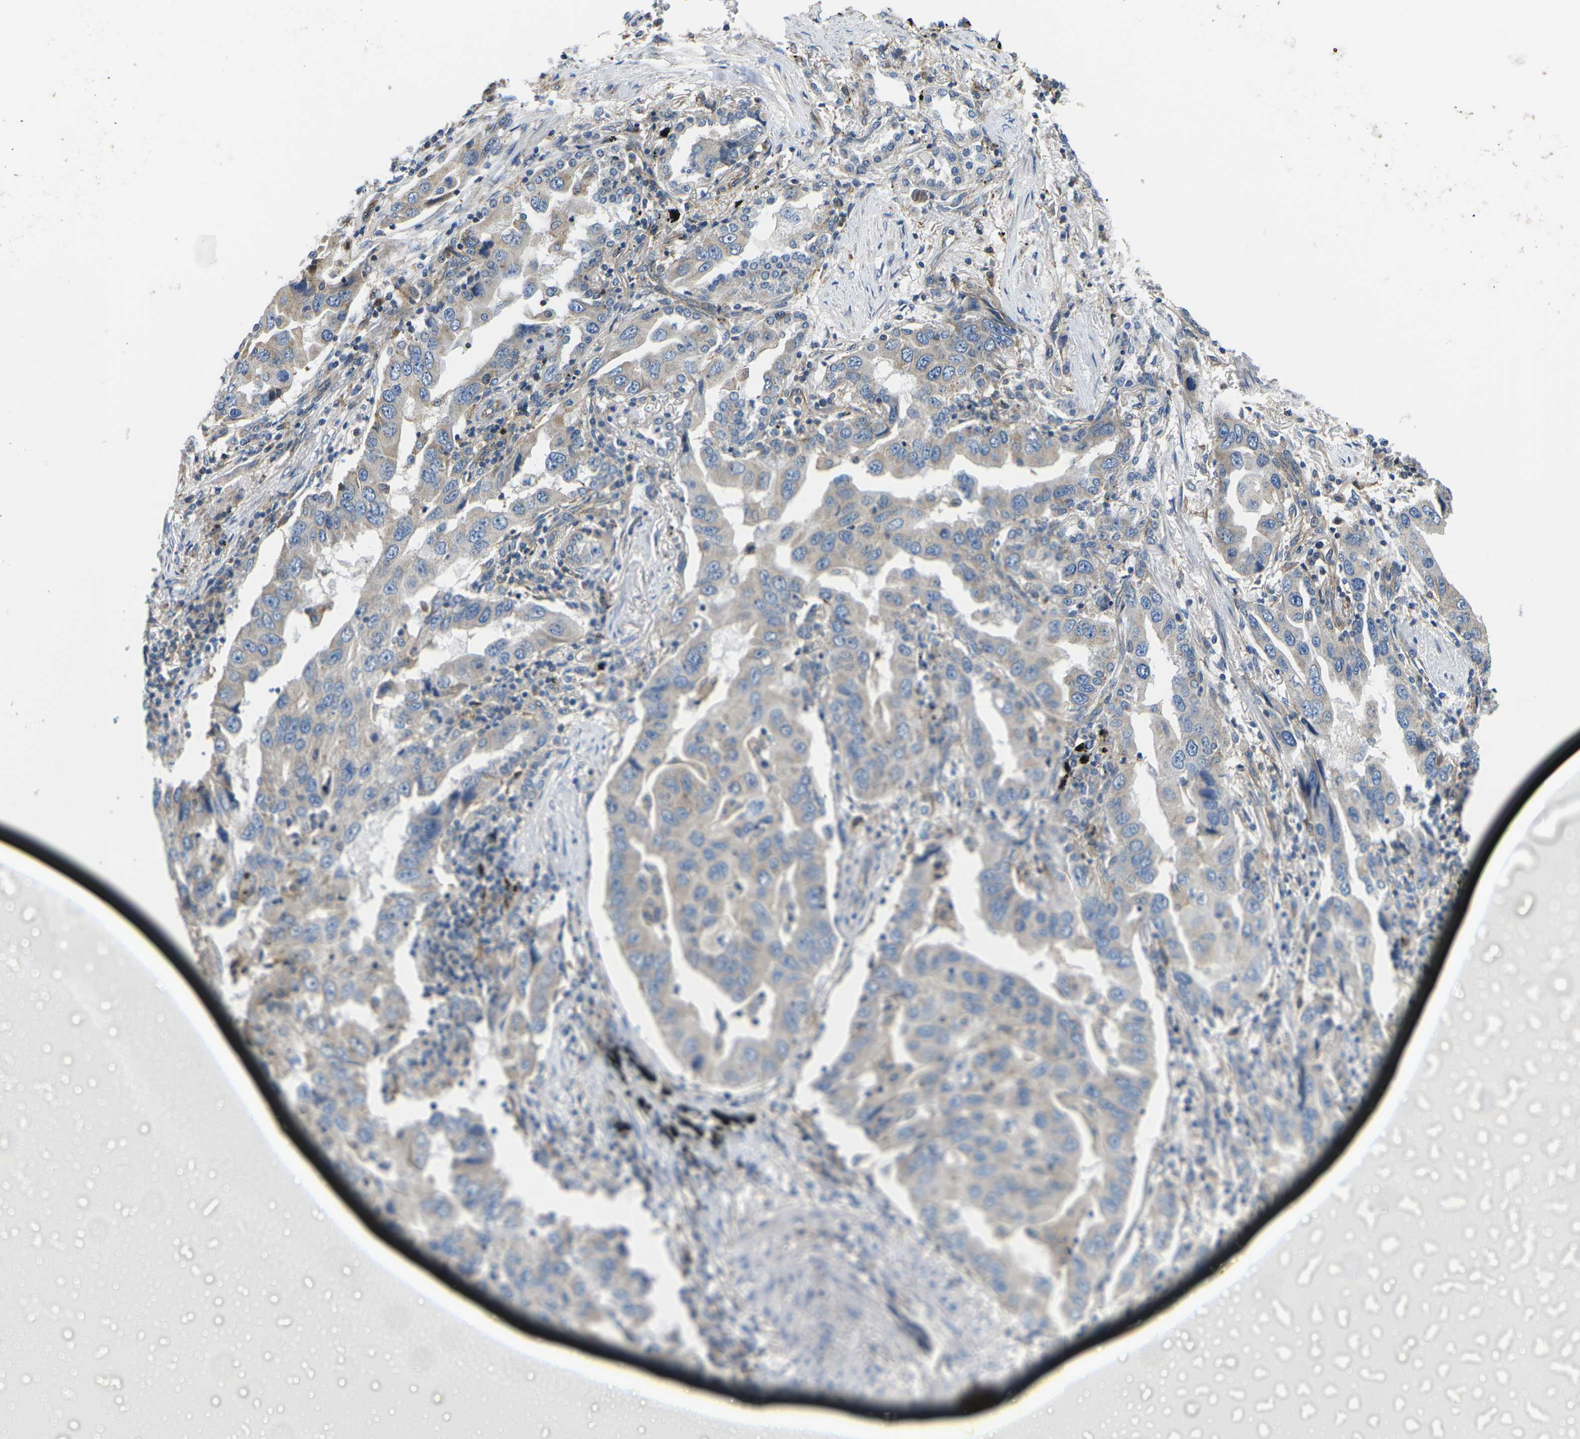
{"staining": {"intensity": "weak", "quantity": ">75%", "location": "cytoplasmic/membranous"}, "tissue": "lung cancer", "cell_type": "Tumor cells", "image_type": "cancer", "snomed": [{"axis": "morphology", "description": "Adenocarcinoma, NOS"}, {"axis": "topography", "description": "Lung"}], "caption": "The photomicrograph displays staining of lung adenocarcinoma, revealing weak cytoplasmic/membranous protein expression (brown color) within tumor cells. The staining was performed using DAB (3,3'-diaminobenzidine) to visualize the protein expression in brown, while the nuclei were stained in blue with hematoxylin (Magnification: 20x).", "gene": "TMEFF2", "patient": {"sex": "female", "age": 65}}